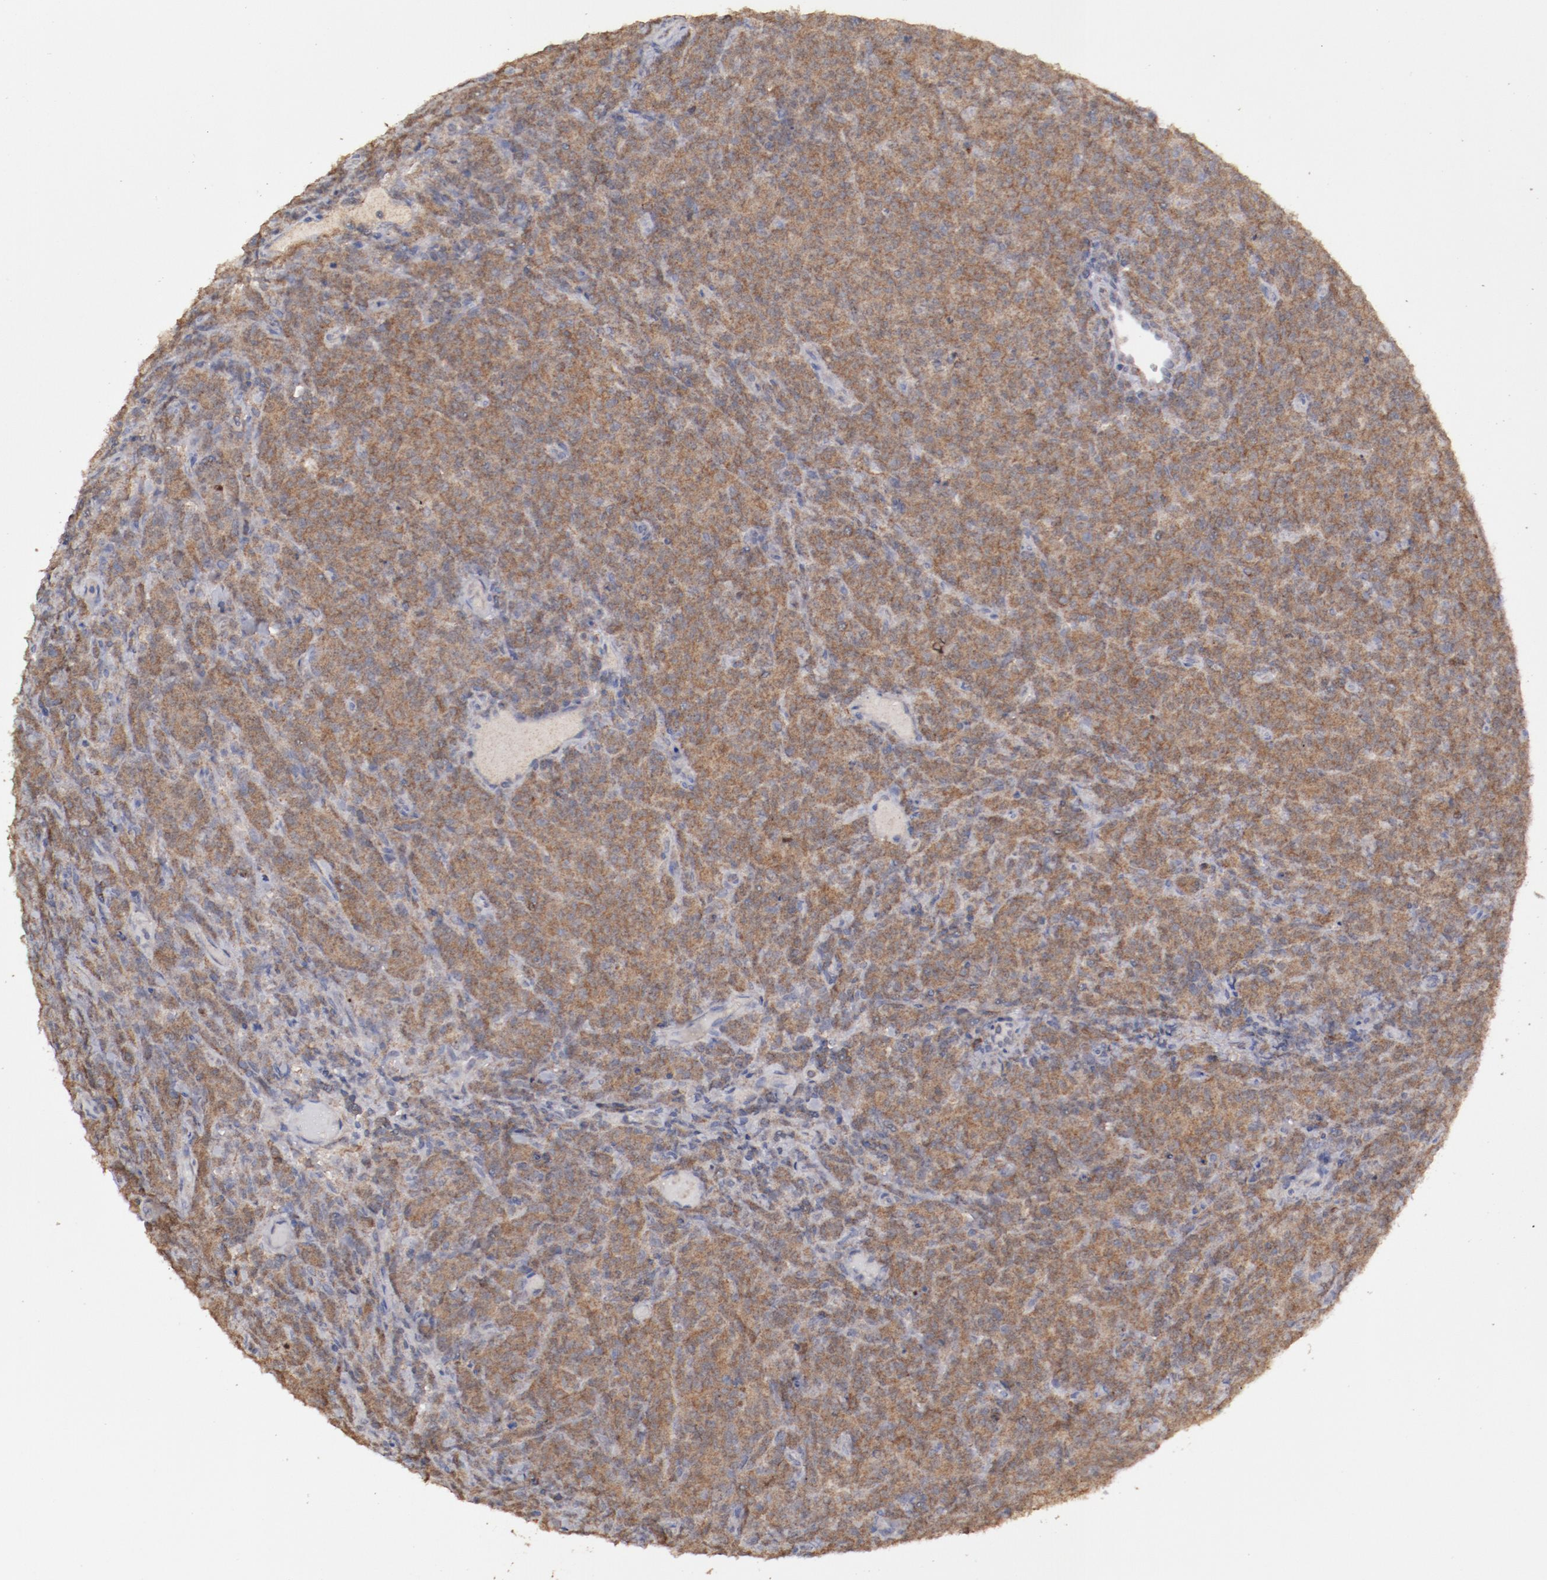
{"staining": {"intensity": "strong", "quantity": ">75%", "location": "cytoplasmic/membranous"}, "tissue": "lymphoma", "cell_type": "Tumor cells", "image_type": "cancer", "snomed": [{"axis": "morphology", "description": "Malignant lymphoma, non-Hodgkin's type, High grade"}, {"axis": "topography", "description": "Tonsil"}], "caption": "Human malignant lymphoma, non-Hodgkin's type (high-grade) stained for a protein (brown) reveals strong cytoplasmic/membranous positive positivity in about >75% of tumor cells.", "gene": "FAT1", "patient": {"sex": "female", "age": 36}}